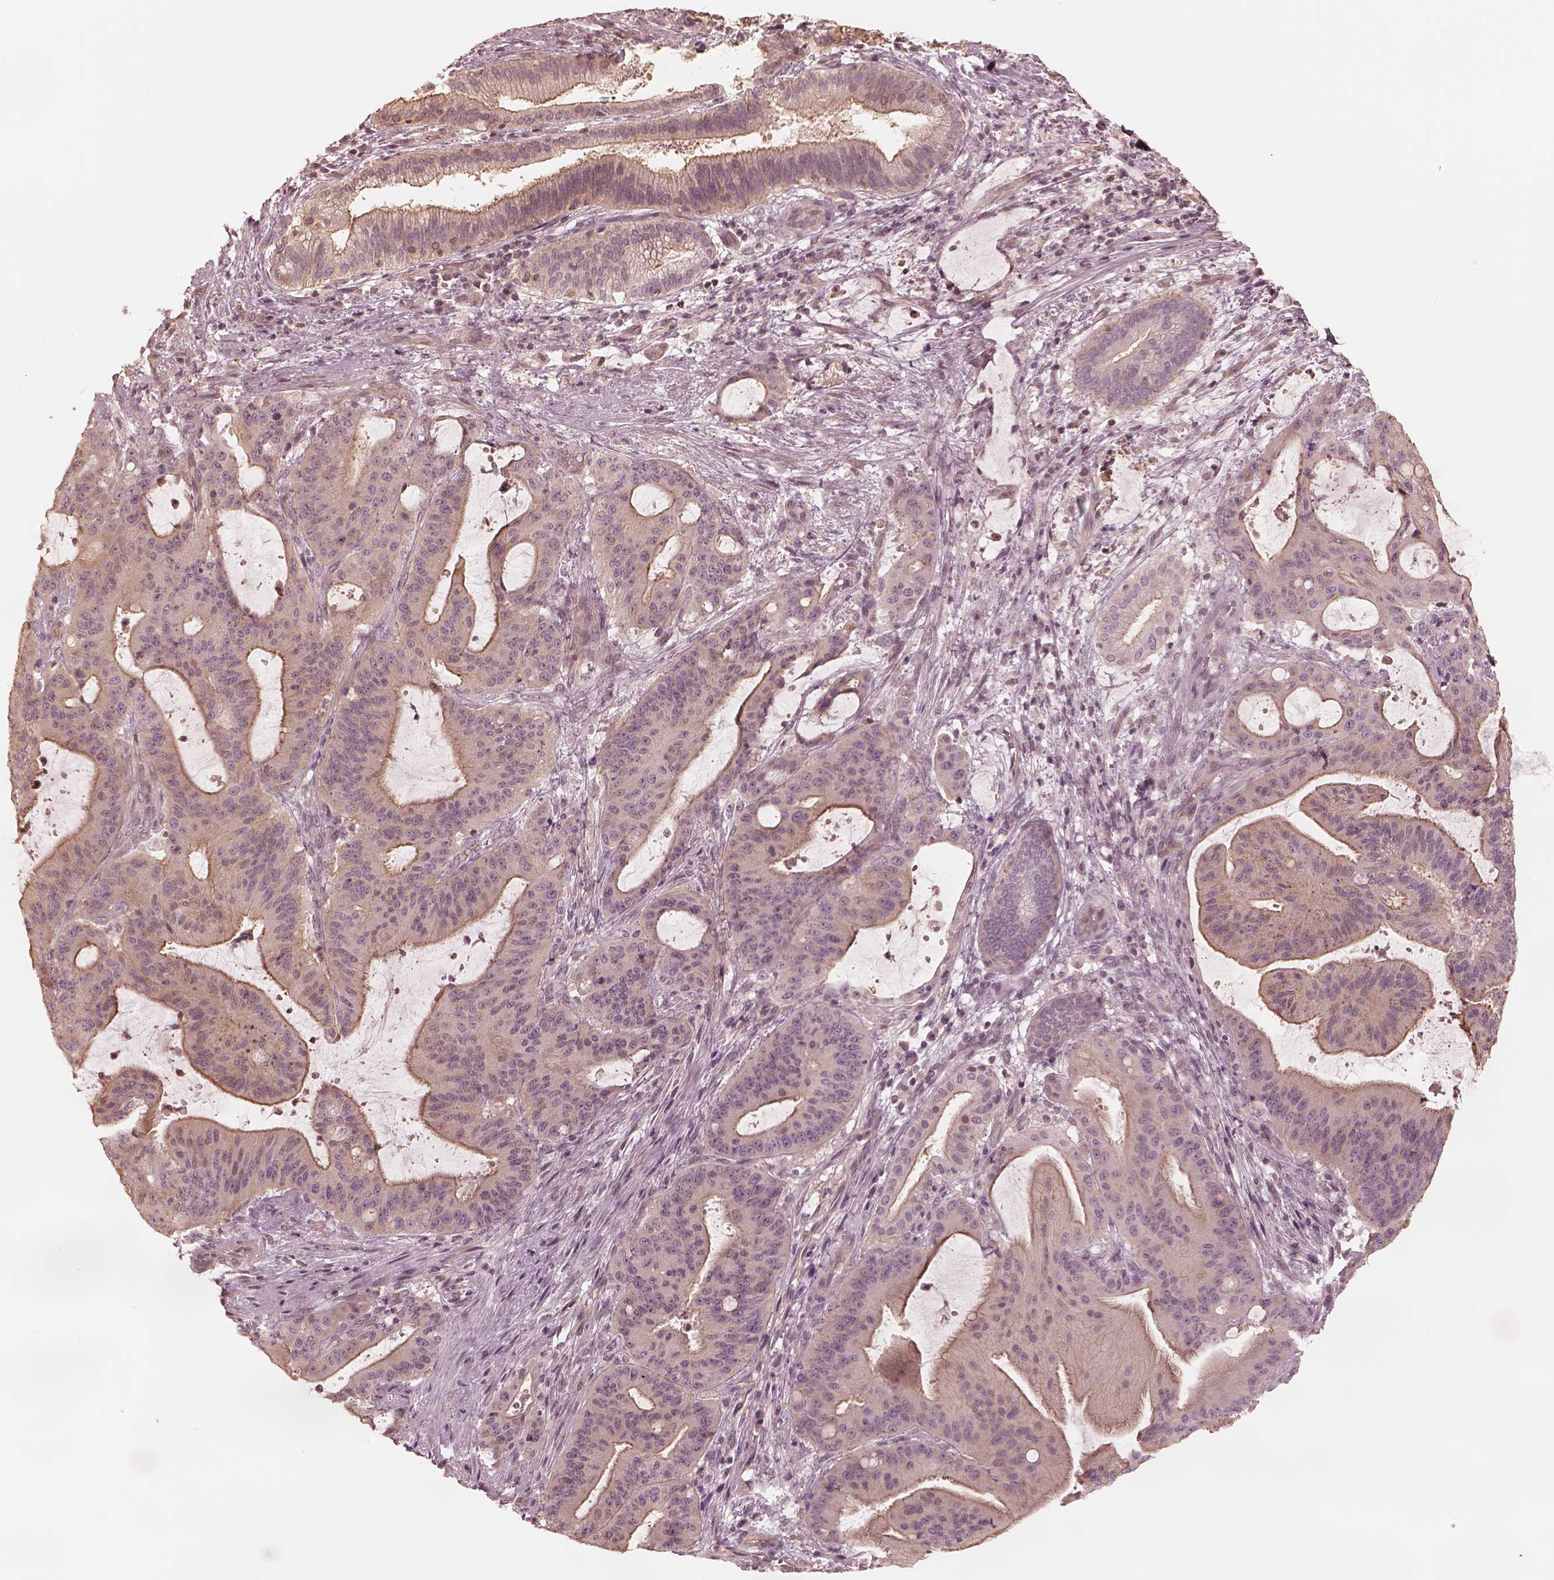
{"staining": {"intensity": "negative", "quantity": "none", "location": "none"}, "tissue": "liver cancer", "cell_type": "Tumor cells", "image_type": "cancer", "snomed": [{"axis": "morphology", "description": "Cholangiocarcinoma"}, {"axis": "topography", "description": "Liver"}], "caption": "The histopathology image exhibits no staining of tumor cells in liver cancer. (DAB IHC visualized using brightfield microscopy, high magnification).", "gene": "KIF5C", "patient": {"sex": "female", "age": 73}}